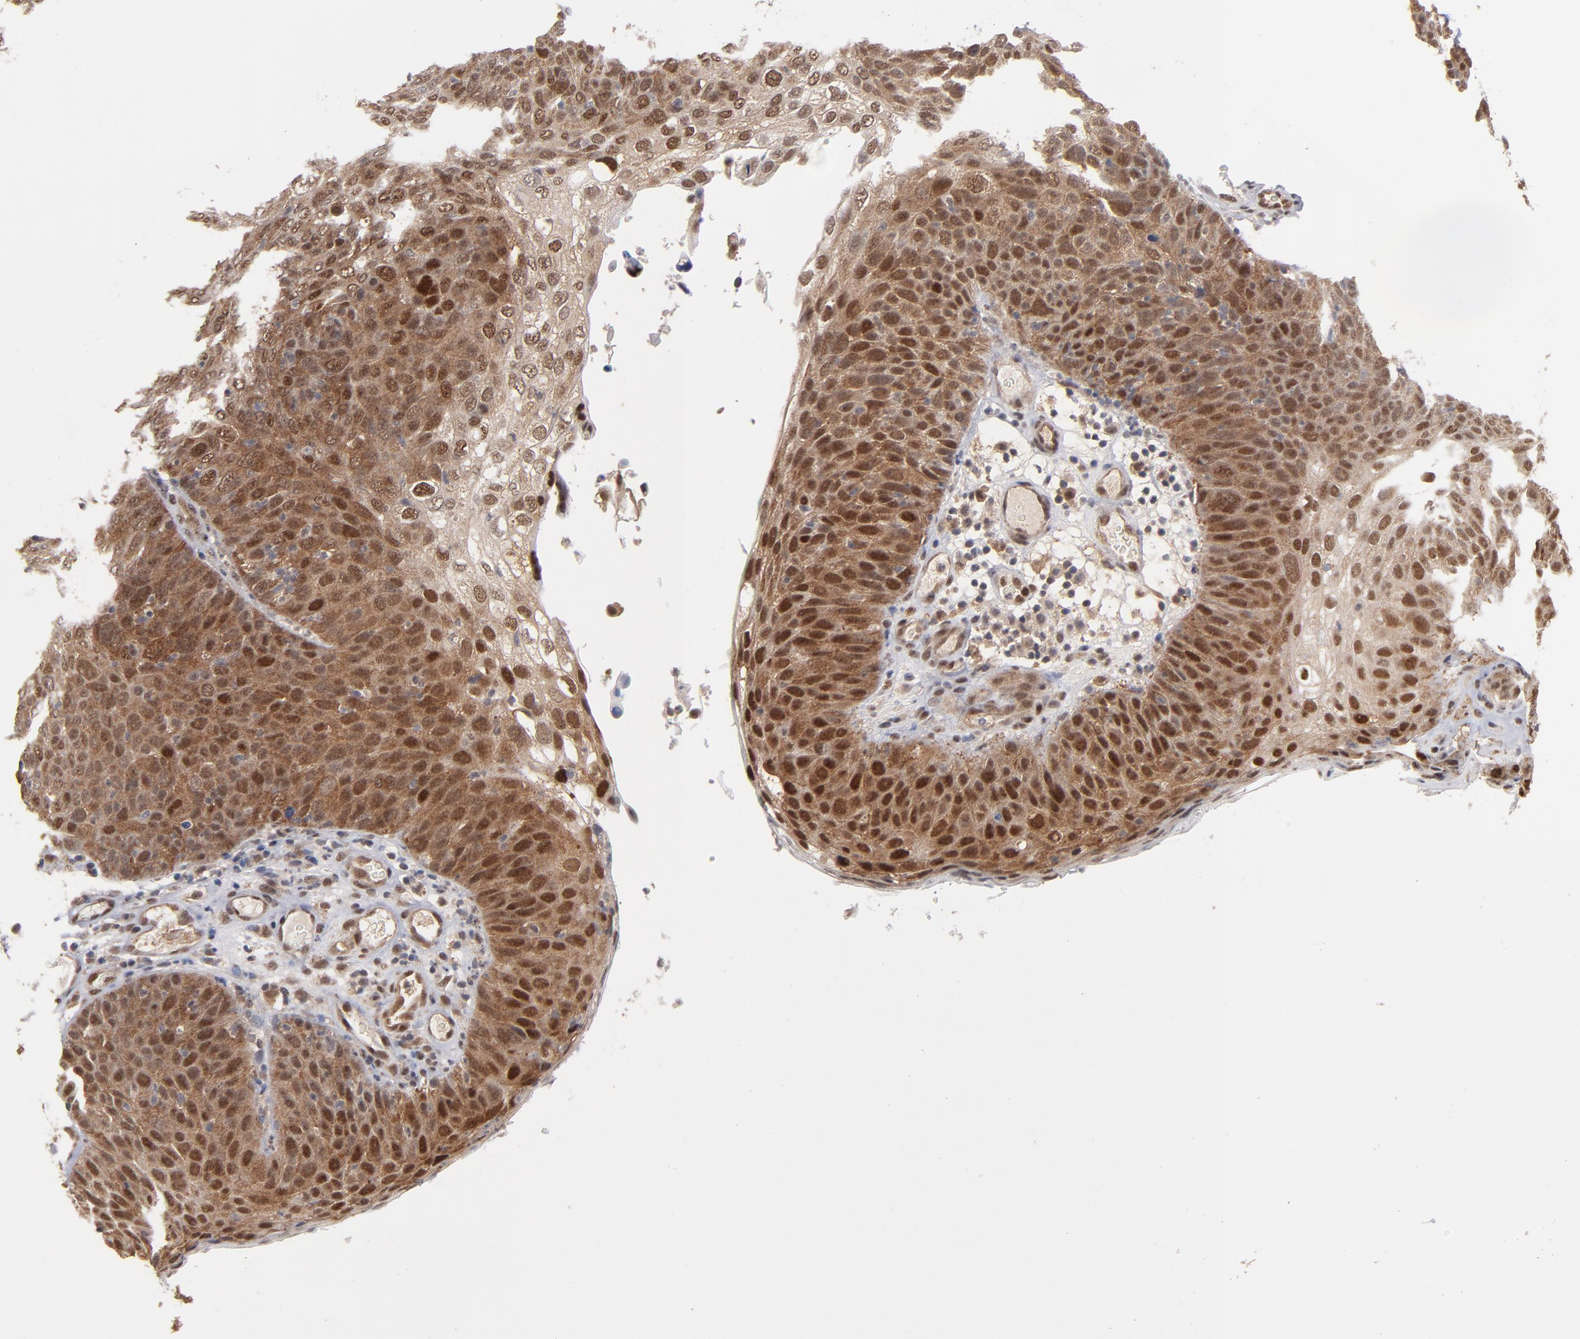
{"staining": {"intensity": "moderate", "quantity": ">75%", "location": "cytoplasmic/membranous,nuclear"}, "tissue": "skin cancer", "cell_type": "Tumor cells", "image_type": "cancer", "snomed": [{"axis": "morphology", "description": "Squamous cell carcinoma, NOS"}, {"axis": "topography", "description": "Skin"}], "caption": "A brown stain labels moderate cytoplasmic/membranous and nuclear staining of a protein in skin squamous cell carcinoma tumor cells.", "gene": "HUWE1", "patient": {"sex": "male", "age": 87}}